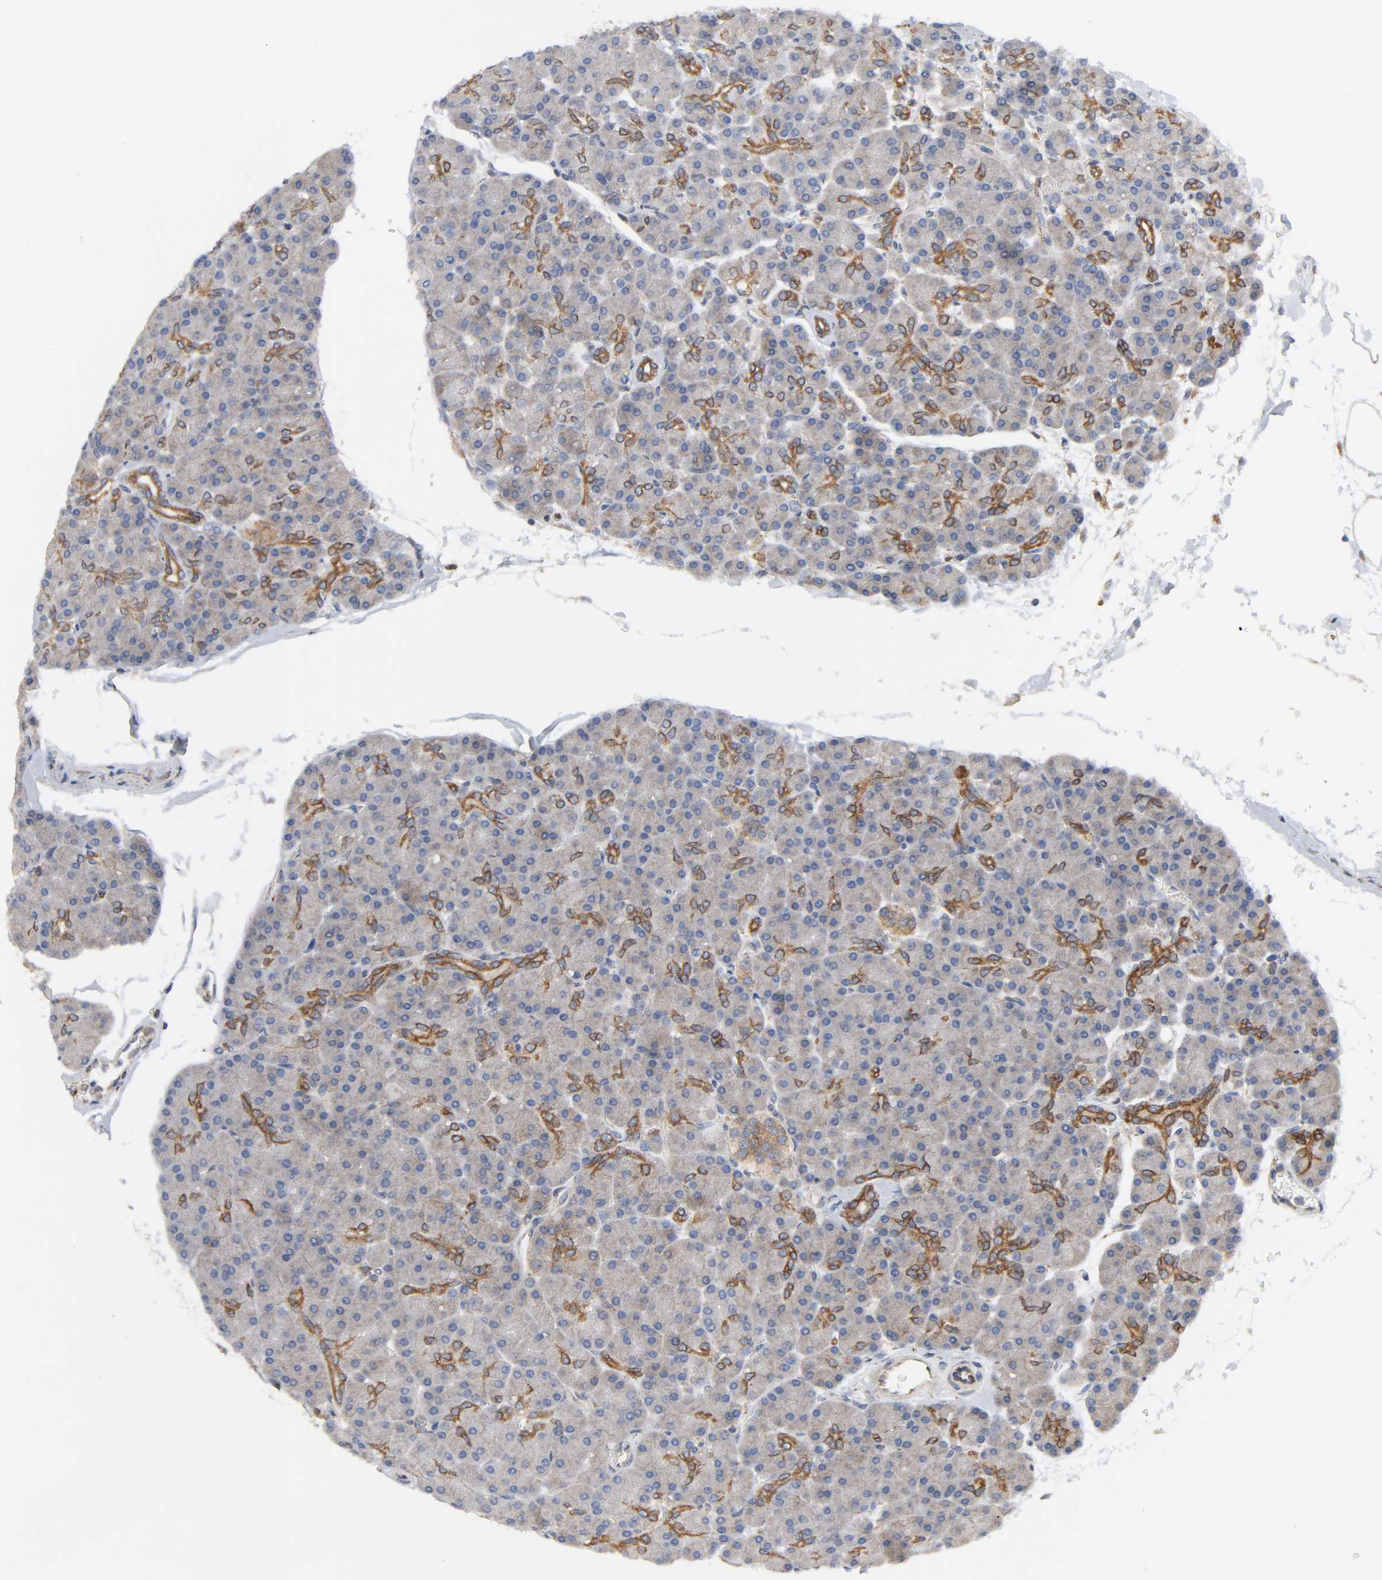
{"staining": {"intensity": "moderate", "quantity": ">75%", "location": "cytoplasmic/membranous"}, "tissue": "pancreas", "cell_type": "Exocrine glandular cells", "image_type": "normal", "snomed": [{"axis": "morphology", "description": "Normal tissue, NOS"}, {"axis": "topography", "description": "Pancreas"}], "caption": "IHC photomicrograph of unremarkable pancreas stained for a protein (brown), which displays medium levels of moderate cytoplasmic/membranous expression in approximately >75% of exocrine glandular cells.", "gene": "POR", "patient": {"sex": "female", "age": 43}}